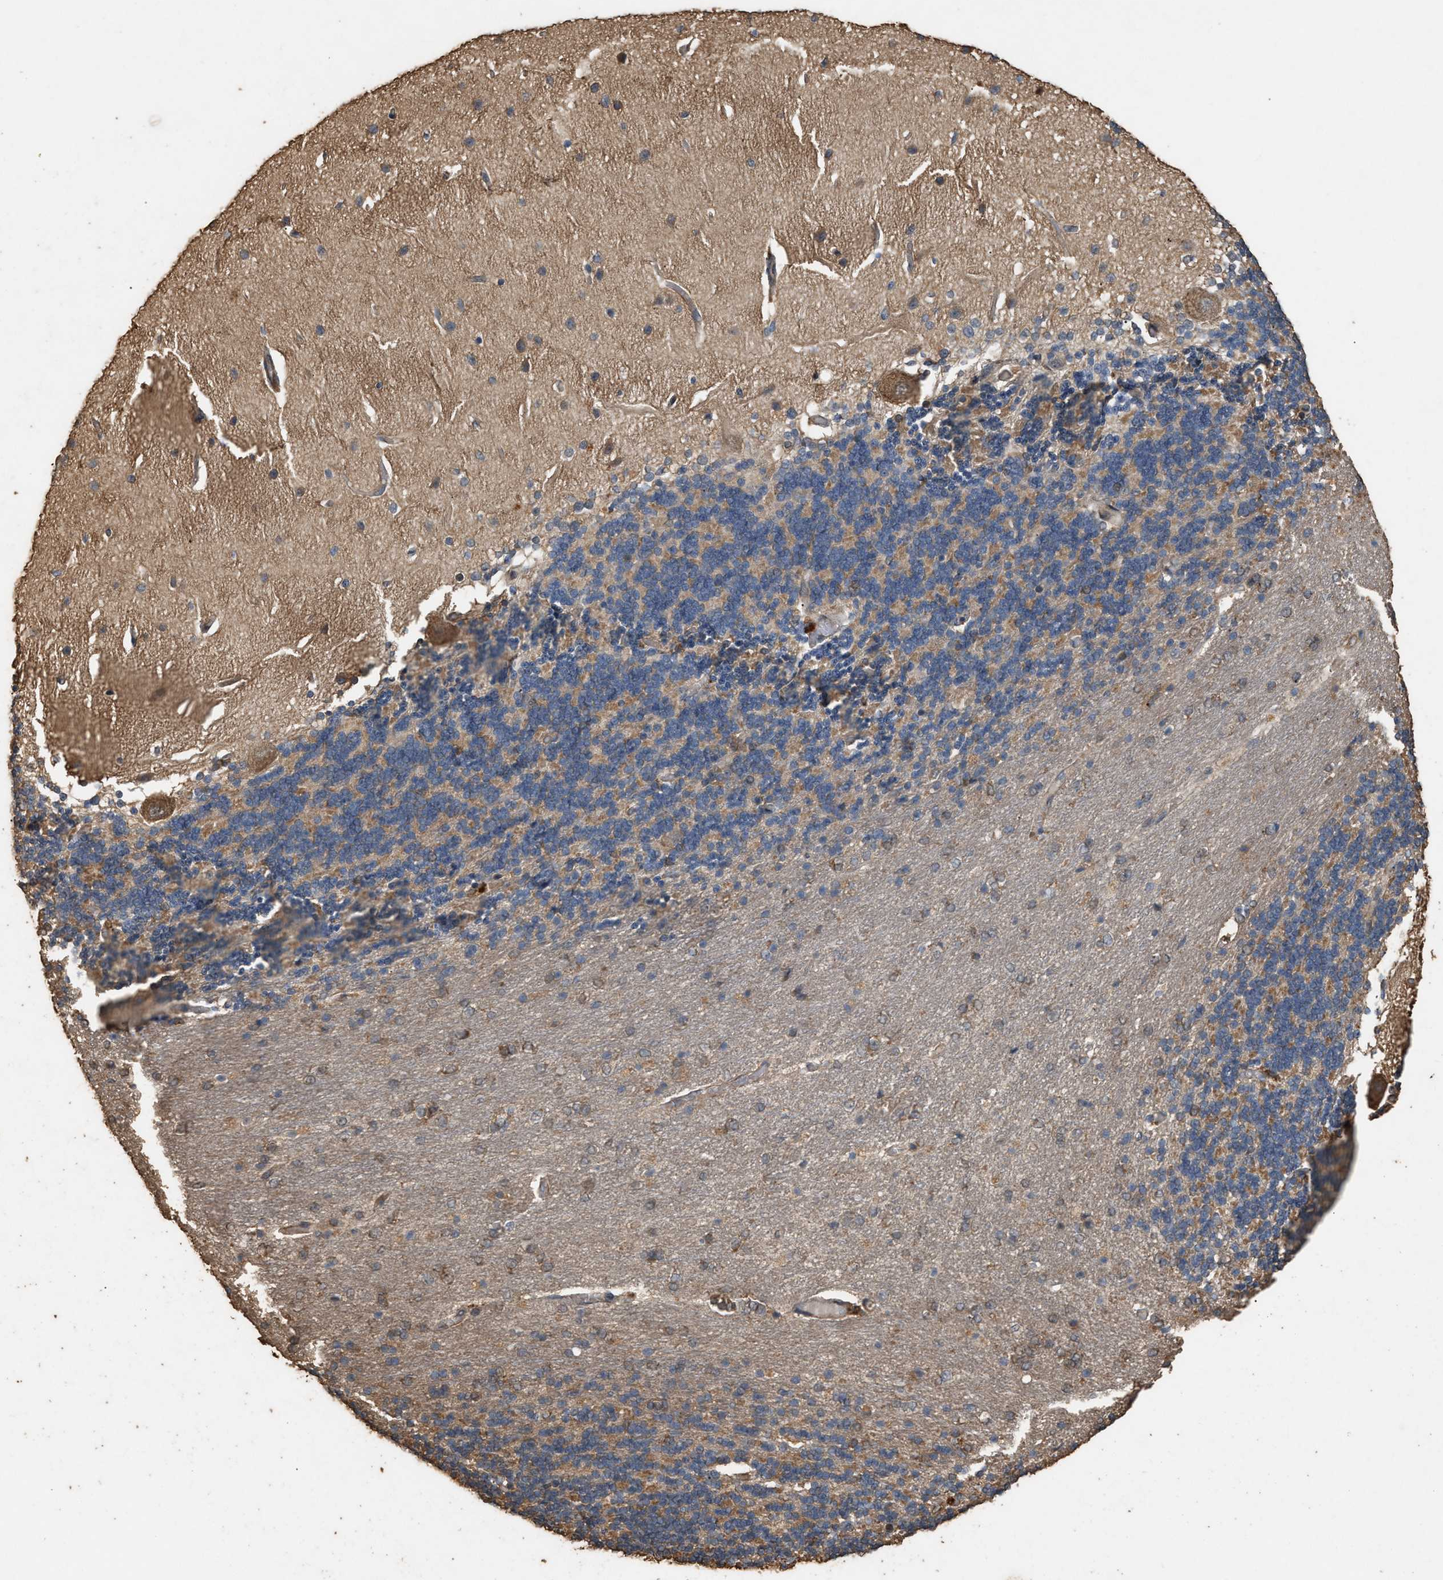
{"staining": {"intensity": "moderate", "quantity": ">75%", "location": "cytoplasmic/membranous"}, "tissue": "cerebellum", "cell_type": "Cells in granular layer", "image_type": "normal", "snomed": [{"axis": "morphology", "description": "Normal tissue, NOS"}, {"axis": "topography", "description": "Cerebellum"}], "caption": "Protein positivity by IHC reveals moderate cytoplasmic/membranous positivity in about >75% of cells in granular layer in unremarkable cerebellum.", "gene": "DCAF7", "patient": {"sex": "female", "age": 54}}